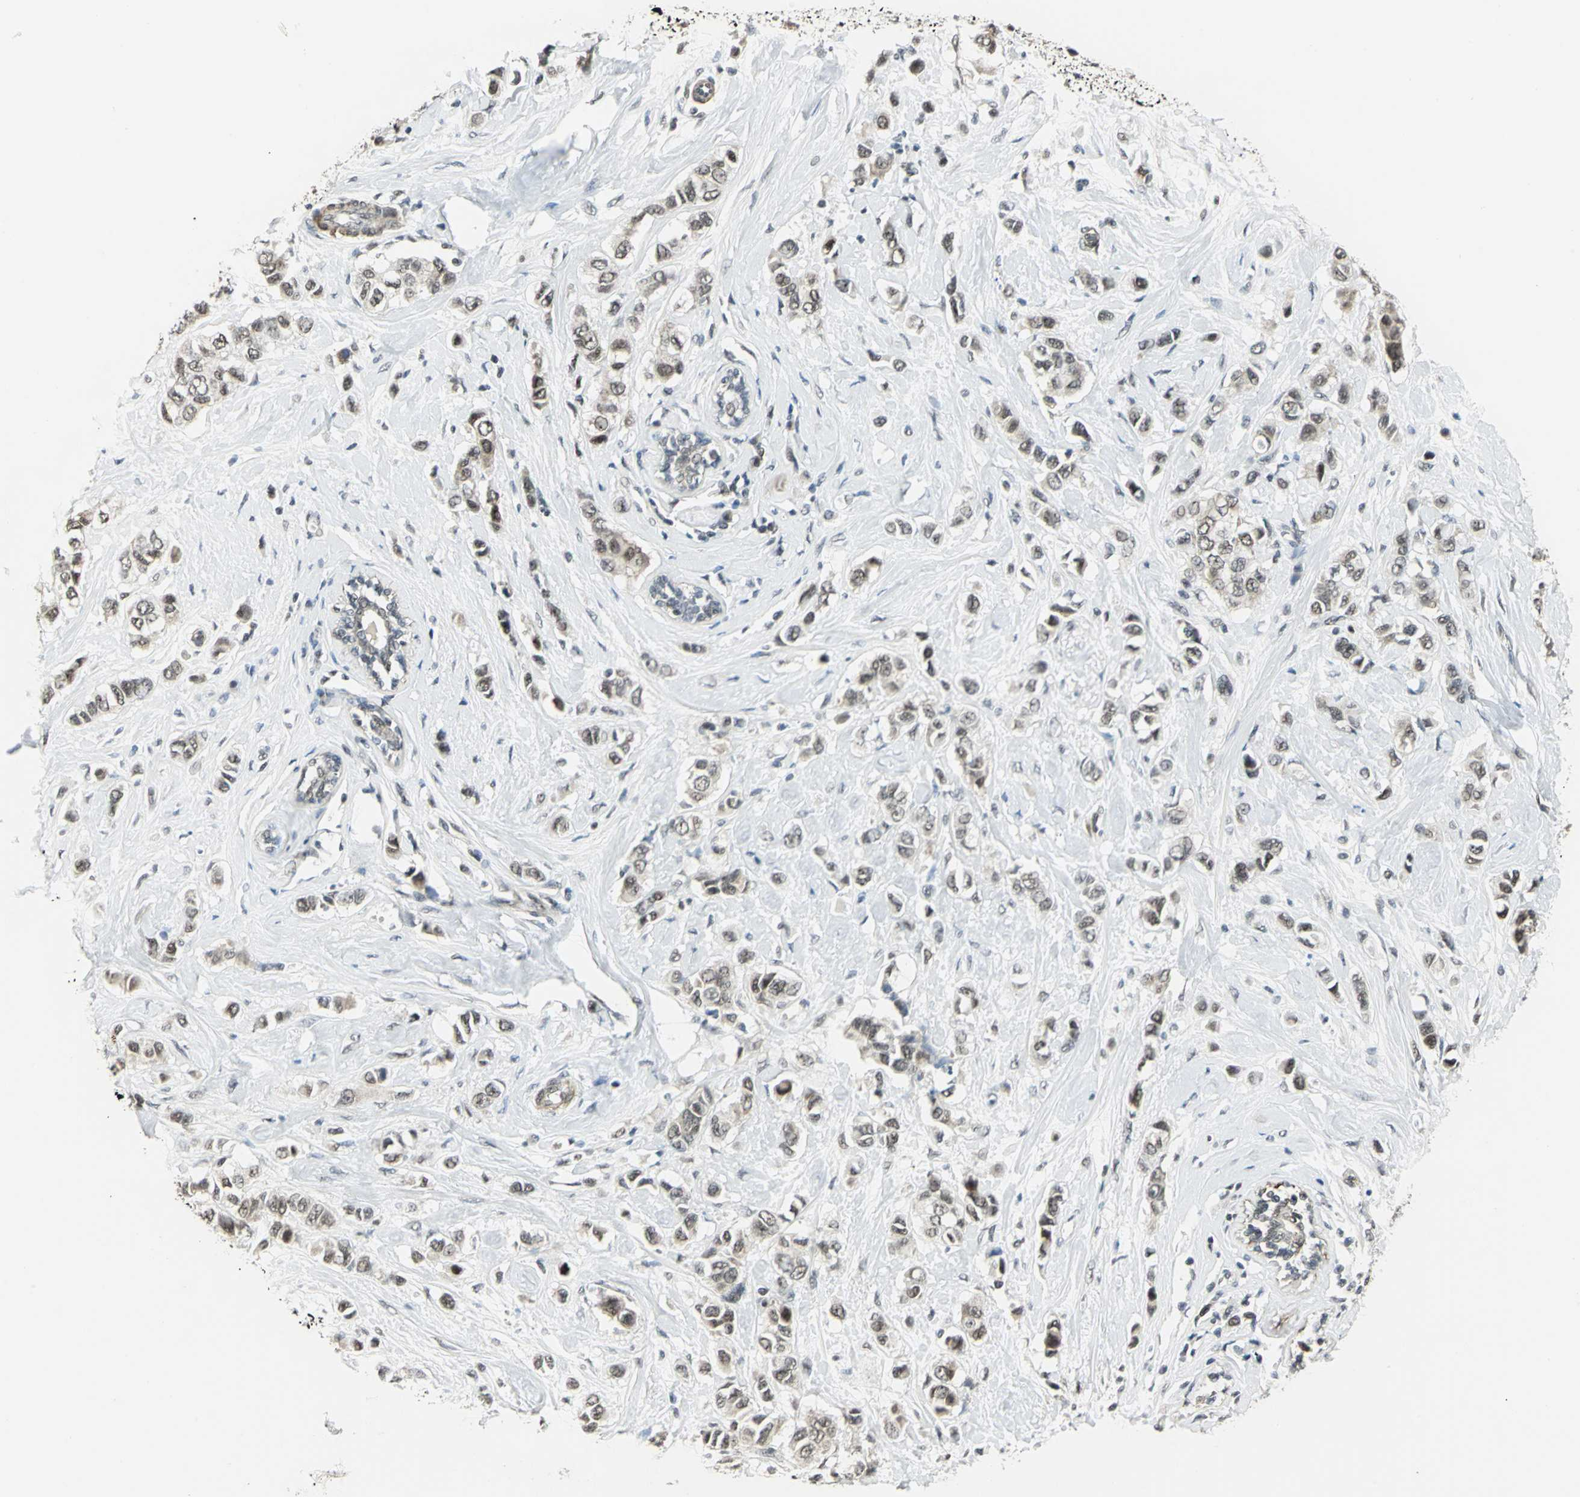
{"staining": {"intensity": "weak", "quantity": ">75%", "location": "cytoplasmic/membranous,nuclear"}, "tissue": "breast cancer", "cell_type": "Tumor cells", "image_type": "cancer", "snomed": [{"axis": "morphology", "description": "Duct carcinoma"}, {"axis": "topography", "description": "Breast"}], "caption": "A photomicrograph showing weak cytoplasmic/membranous and nuclear staining in approximately >75% of tumor cells in breast cancer (invasive ductal carcinoma), as visualized by brown immunohistochemical staining.", "gene": "MTA1", "patient": {"sex": "female", "age": 50}}